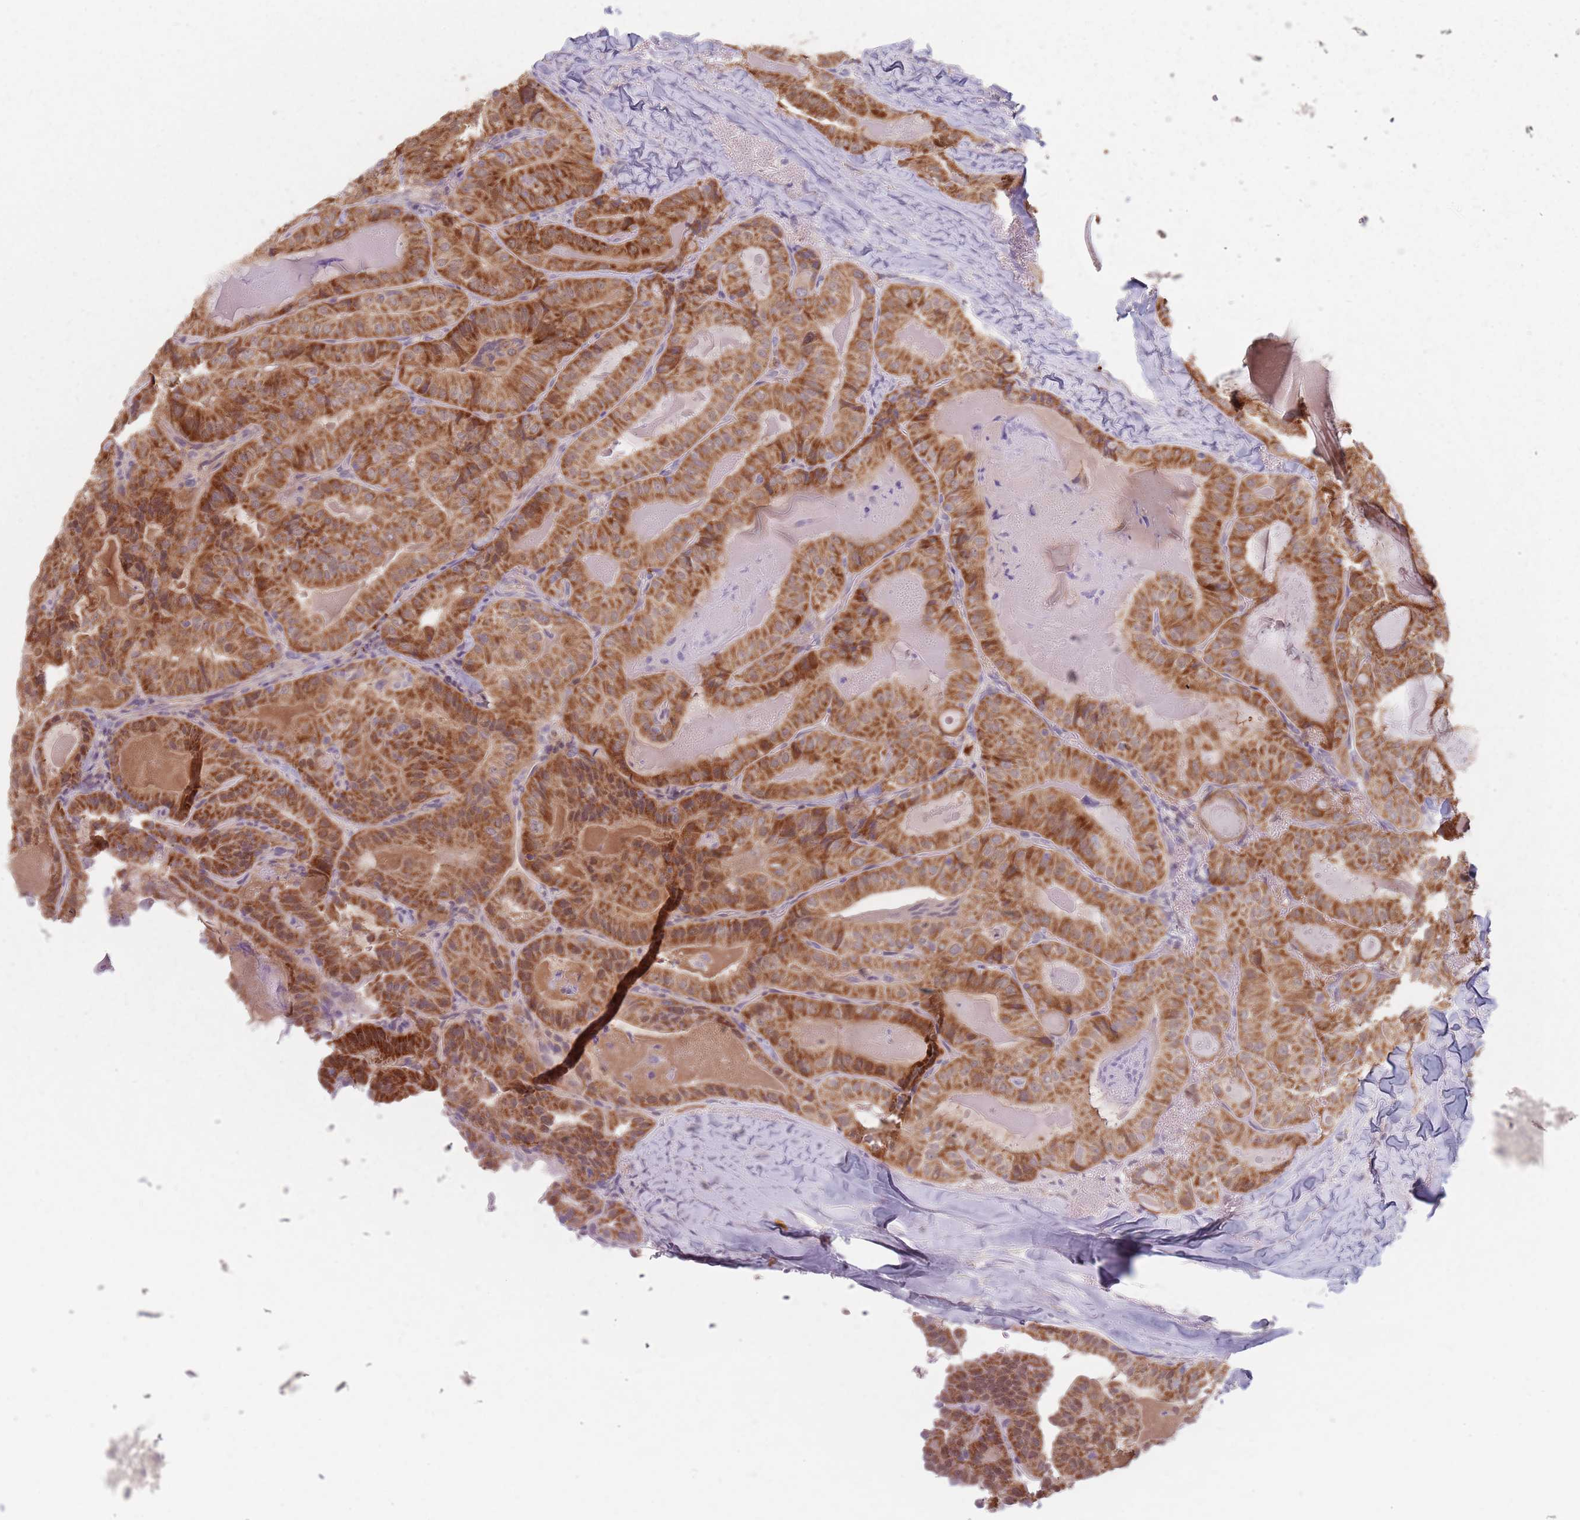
{"staining": {"intensity": "strong", "quantity": ">75%", "location": "cytoplasmic/membranous"}, "tissue": "thyroid cancer", "cell_type": "Tumor cells", "image_type": "cancer", "snomed": [{"axis": "morphology", "description": "Papillary adenocarcinoma, NOS"}, {"axis": "topography", "description": "Thyroid gland"}], "caption": "Immunohistochemical staining of thyroid cancer reveals strong cytoplasmic/membranous protein expression in about >75% of tumor cells.", "gene": "NAXE", "patient": {"sex": "female", "age": 68}}